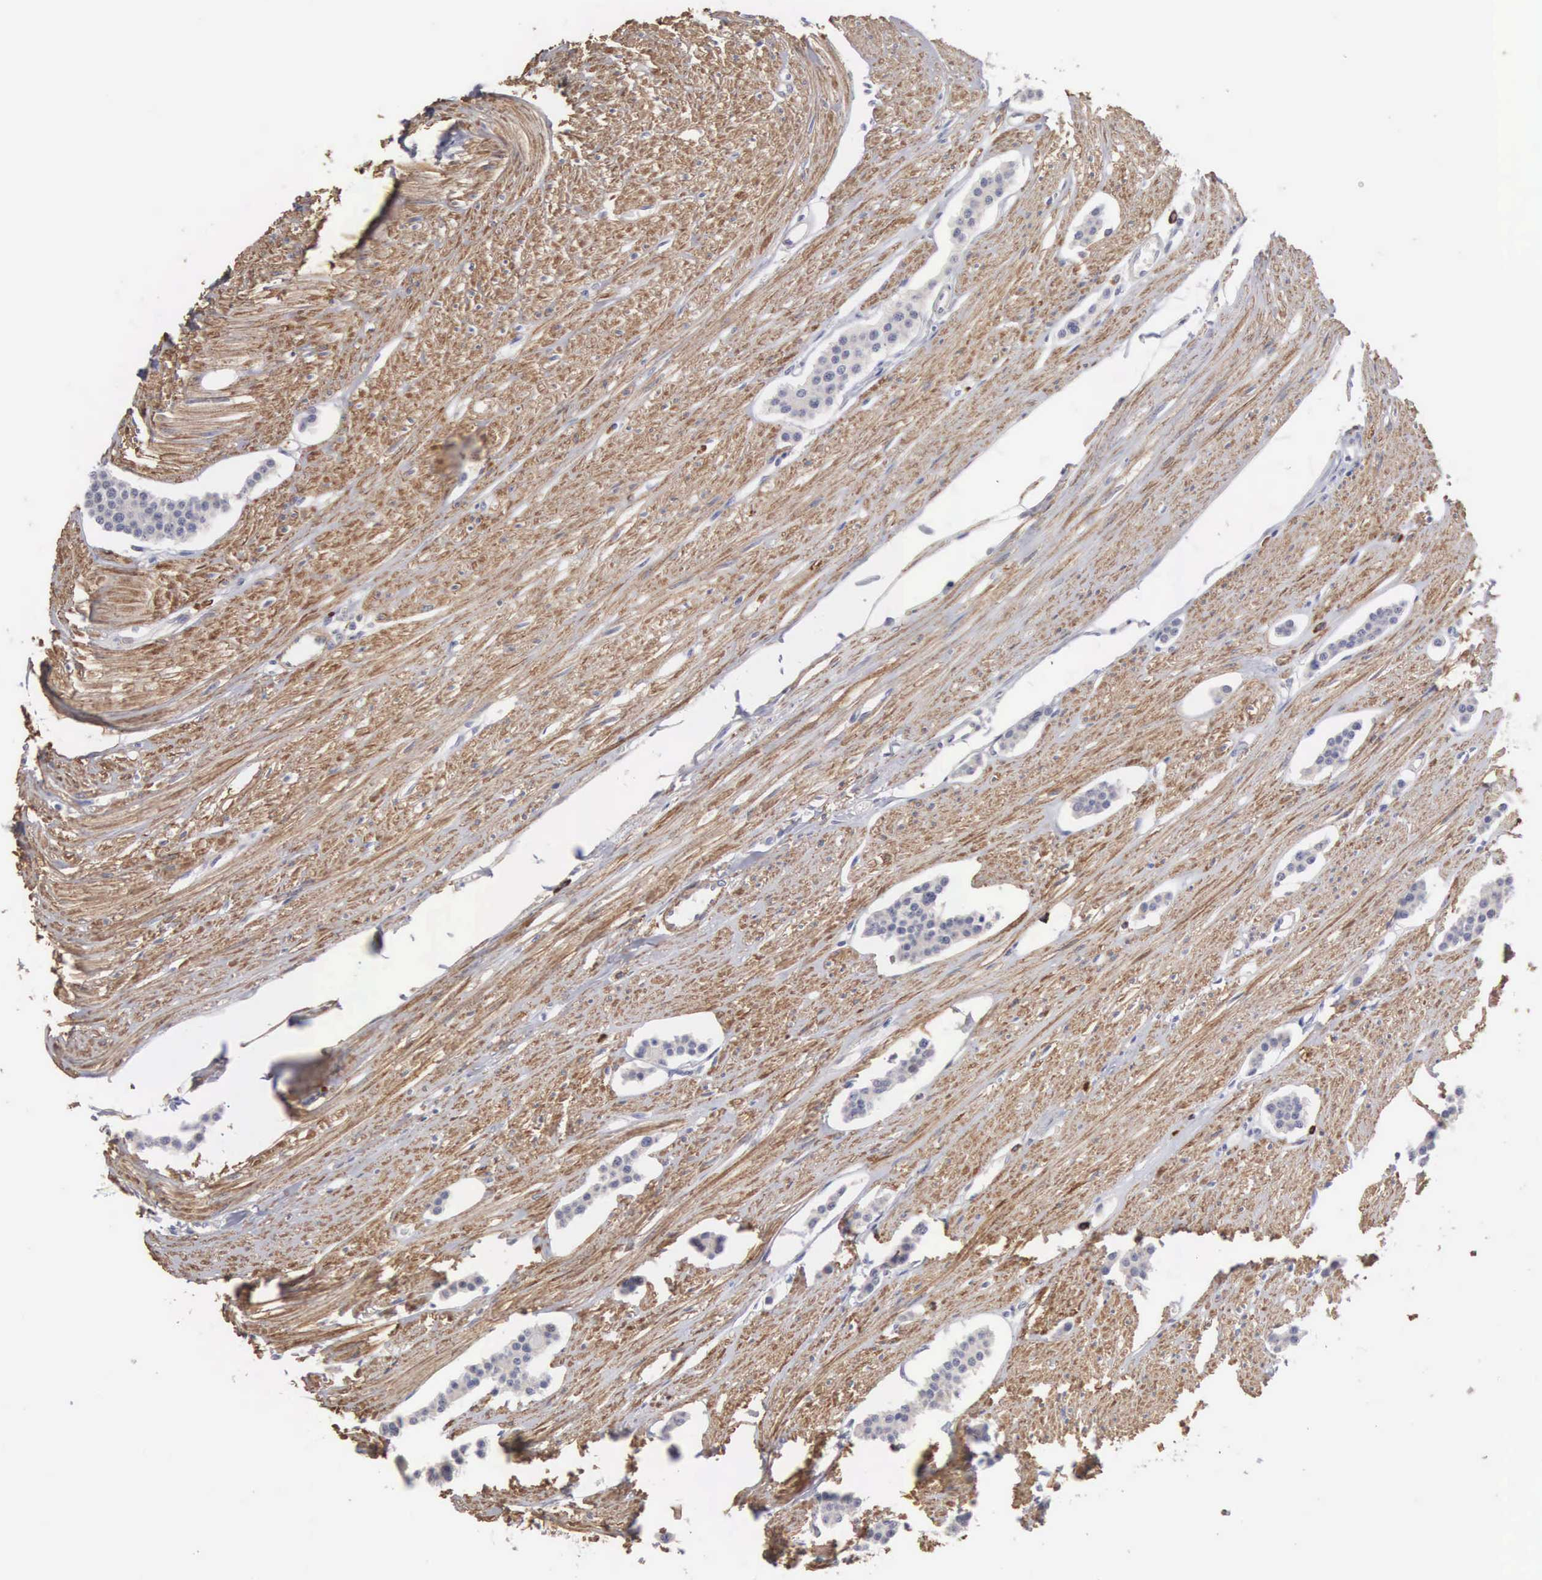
{"staining": {"intensity": "negative", "quantity": "none", "location": "none"}, "tissue": "carcinoid", "cell_type": "Tumor cells", "image_type": "cancer", "snomed": [{"axis": "morphology", "description": "Carcinoid, malignant, NOS"}, {"axis": "topography", "description": "Small intestine"}], "caption": "Immunohistochemistry (IHC) photomicrograph of human carcinoid stained for a protein (brown), which reveals no positivity in tumor cells.", "gene": "ELFN2", "patient": {"sex": "male", "age": 60}}